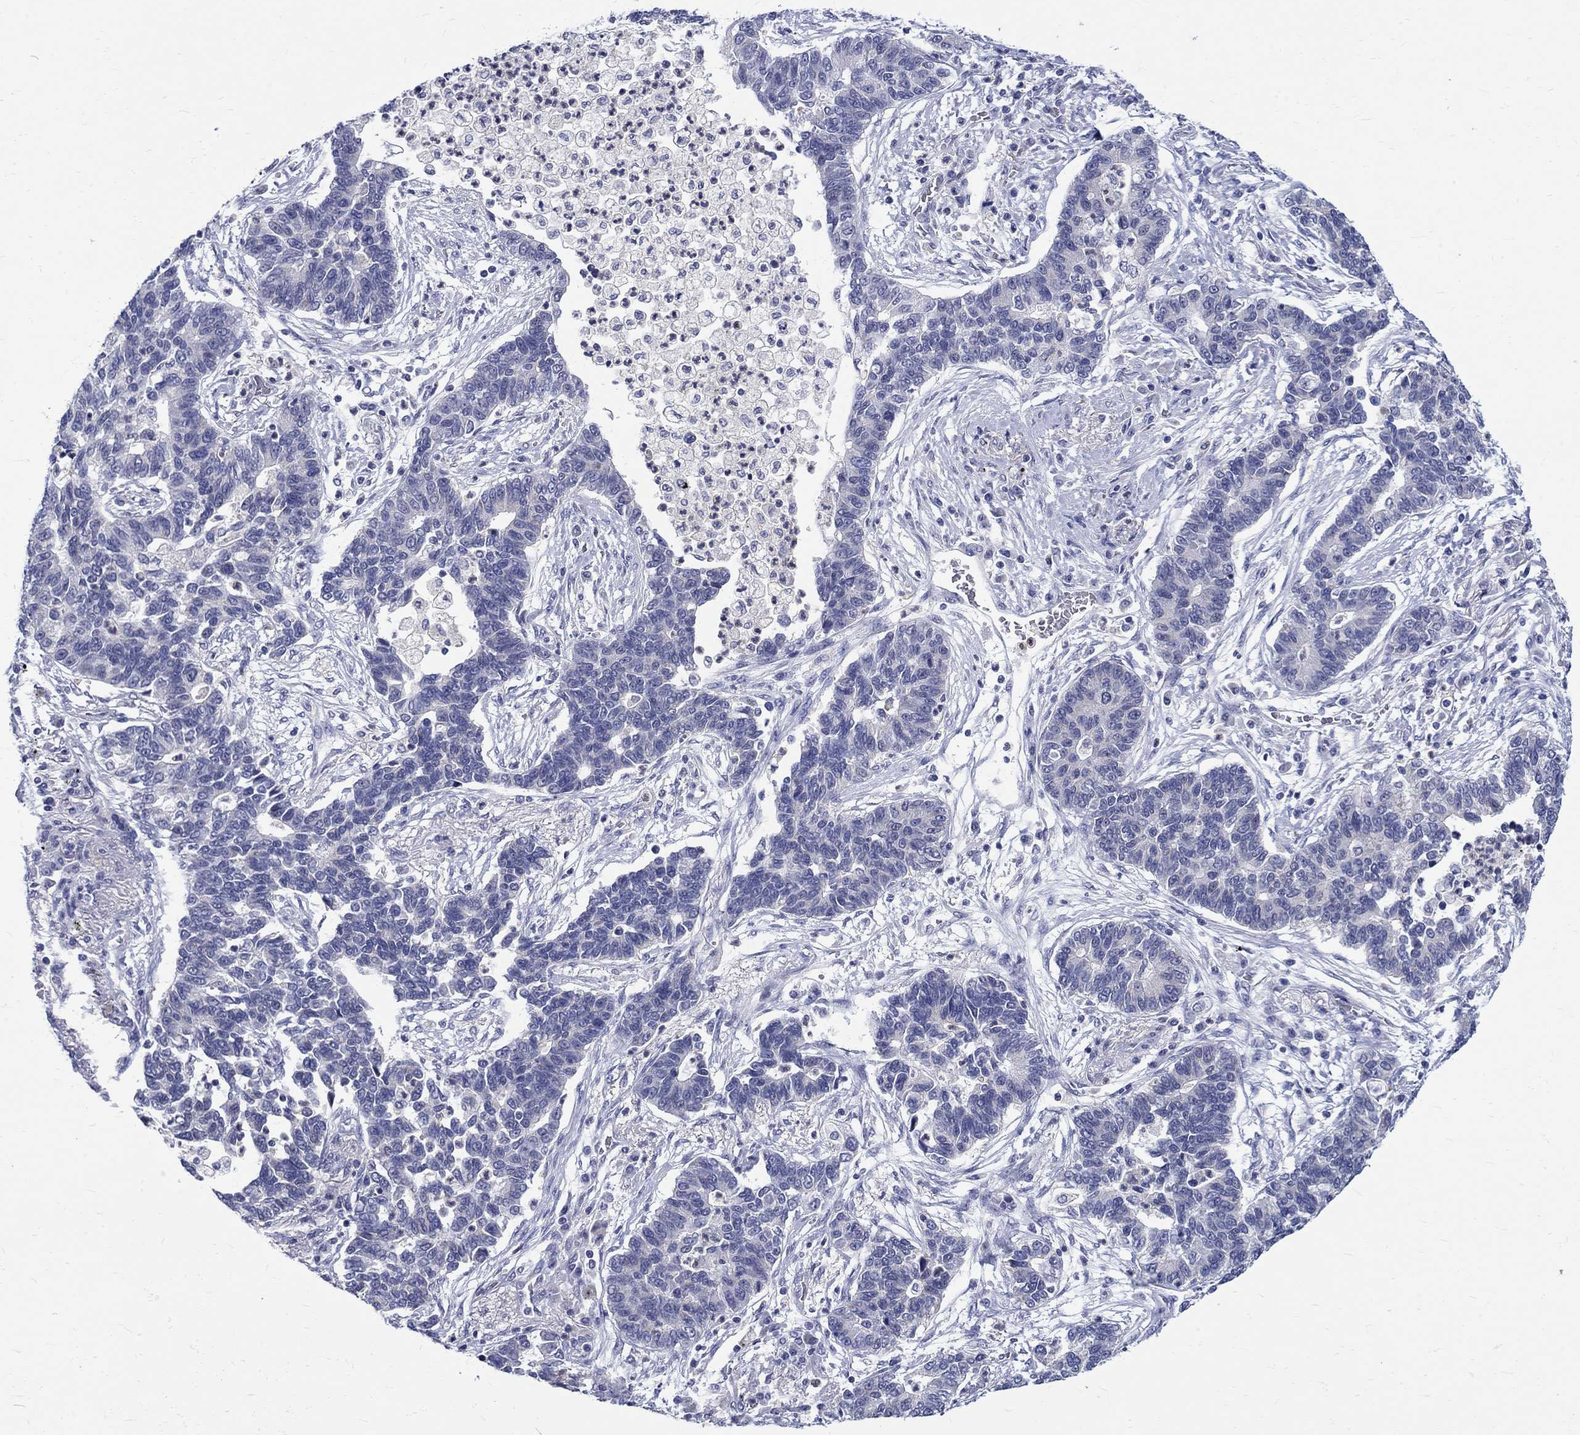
{"staining": {"intensity": "negative", "quantity": "none", "location": "none"}, "tissue": "lung cancer", "cell_type": "Tumor cells", "image_type": "cancer", "snomed": [{"axis": "morphology", "description": "Adenocarcinoma, NOS"}, {"axis": "topography", "description": "Lung"}], "caption": "Human lung cancer stained for a protein using immunohistochemistry demonstrates no expression in tumor cells.", "gene": "ST6GALNAC1", "patient": {"sex": "female", "age": 57}}